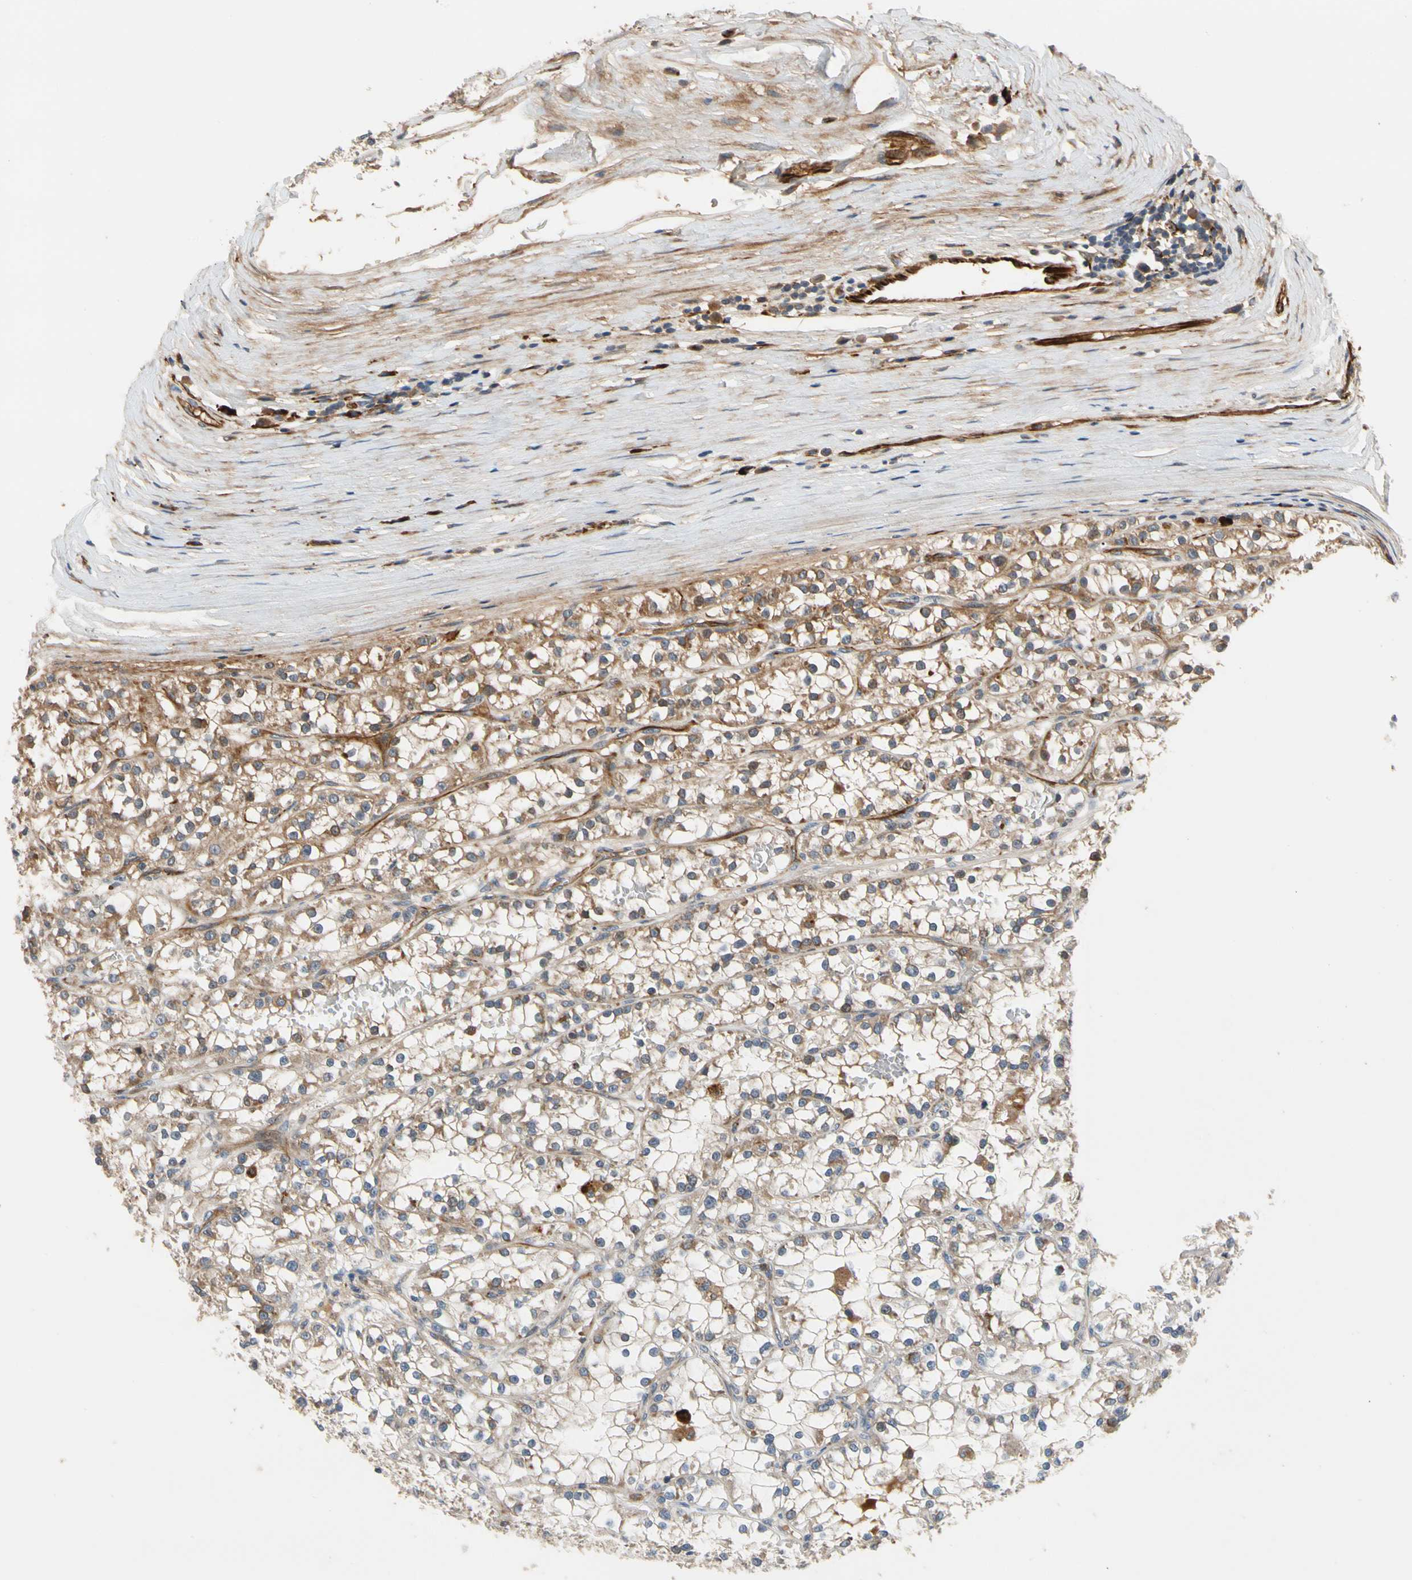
{"staining": {"intensity": "moderate", "quantity": "25%-75%", "location": "cytoplasmic/membranous"}, "tissue": "renal cancer", "cell_type": "Tumor cells", "image_type": "cancer", "snomed": [{"axis": "morphology", "description": "Adenocarcinoma, NOS"}, {"axis": "topography", "description": "Kidney"}], "caption": "Immunohistochemistry micrograph of renal cancer stained for a protein (brown), which reveals medium levels of moderate cytoplasmic/membranous positivity in about 25%-75% of tumor cells.", "gene": "FGD6", "patient": {"sex": "female", "age": 52}}